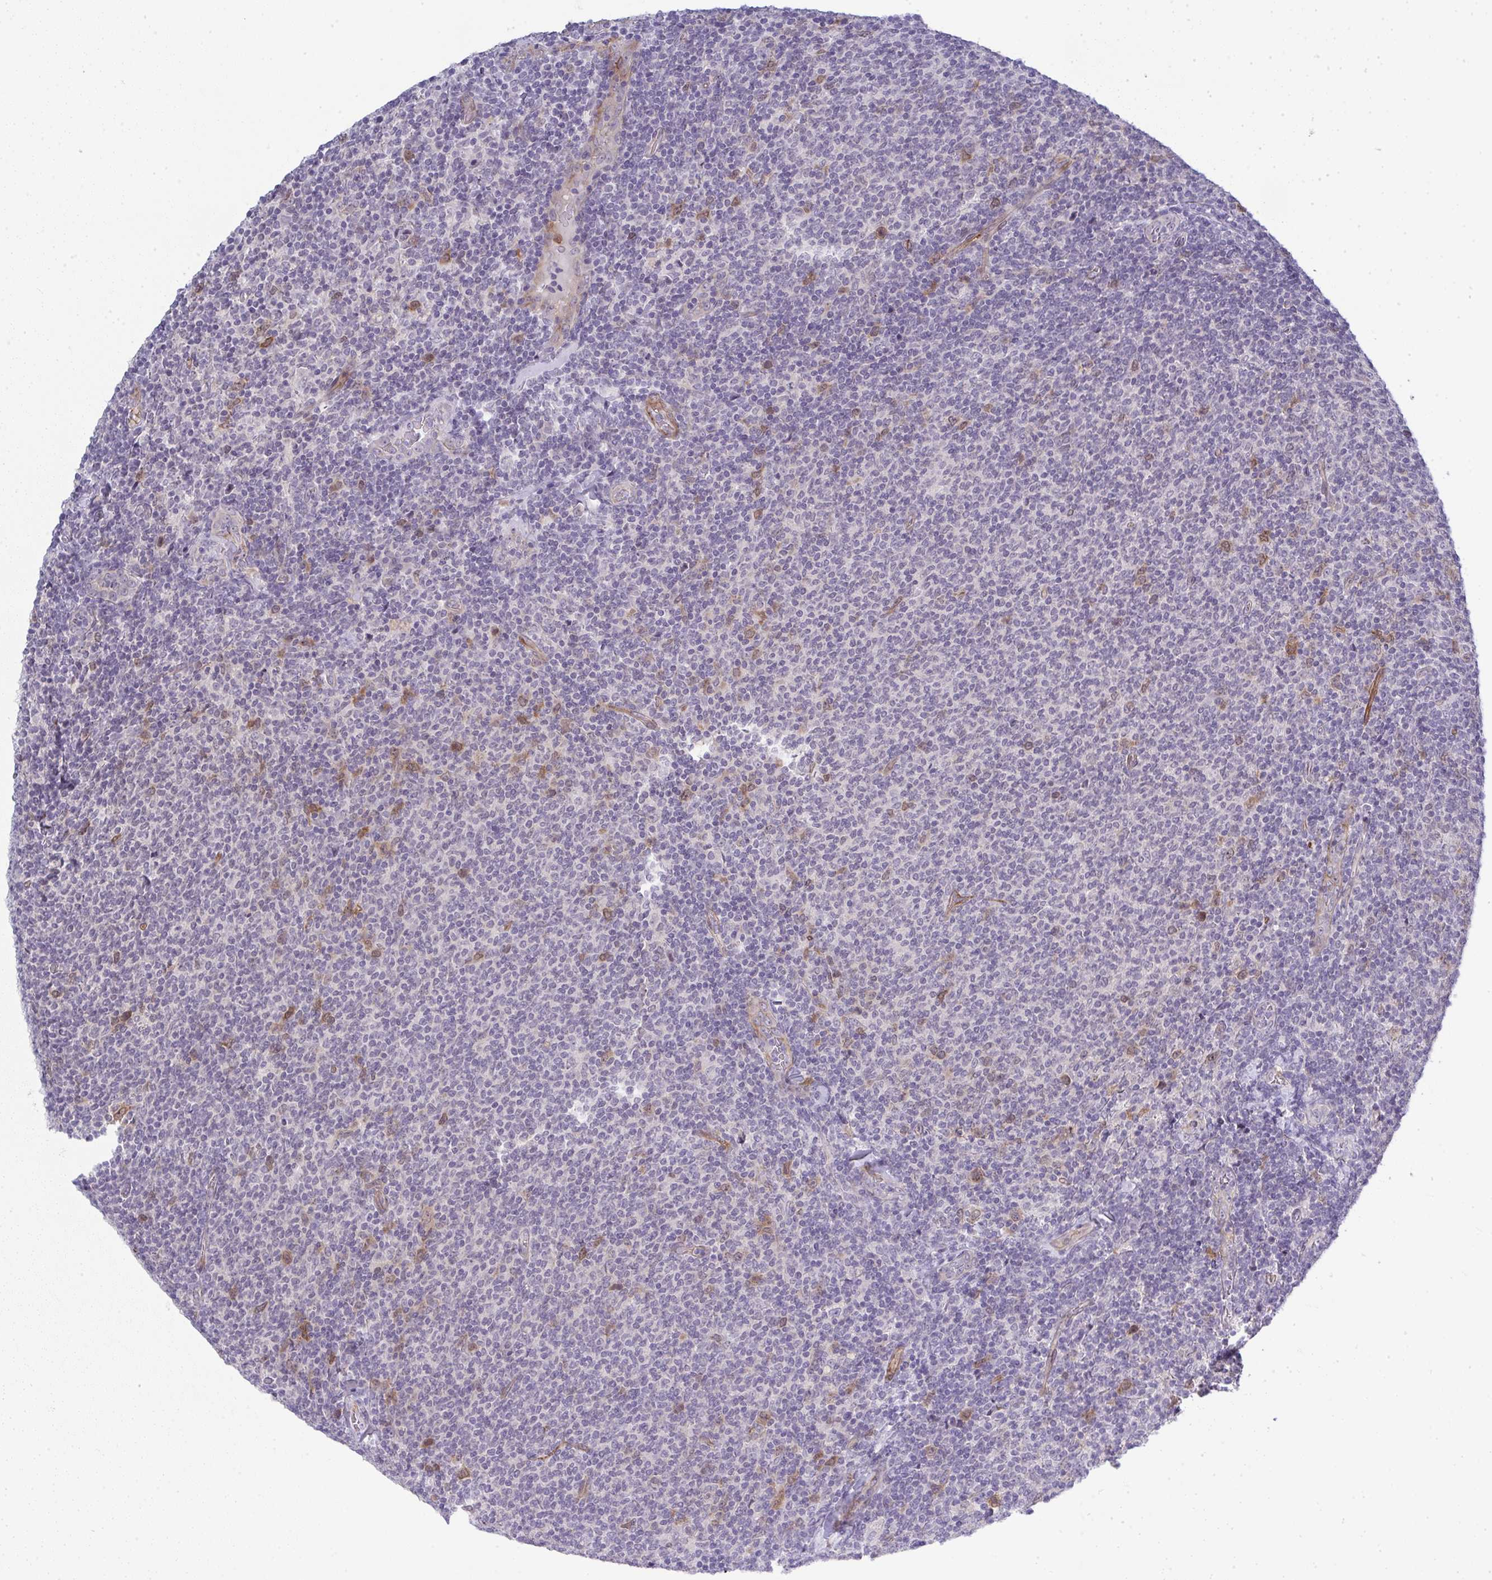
{"staining": {"intensity": "negative", "quantity": "none", "location": "none"}, "tissue": "lymphoma", "cell_type": "Tumor cells", "image_type": "cancer", "snomed": [{"axis": "morphology", "description": "Malignant lymphoma, non-Hodgkin's type, Low grade"}, {"axis": "topography", "description": "Lymph node"}], "caption": "A histopathology image of lymphoma stained for a protein displays no brown staining in tumor cells.", "gene": "UBE2S", "patient": {"sex": "male", "age": 52}}